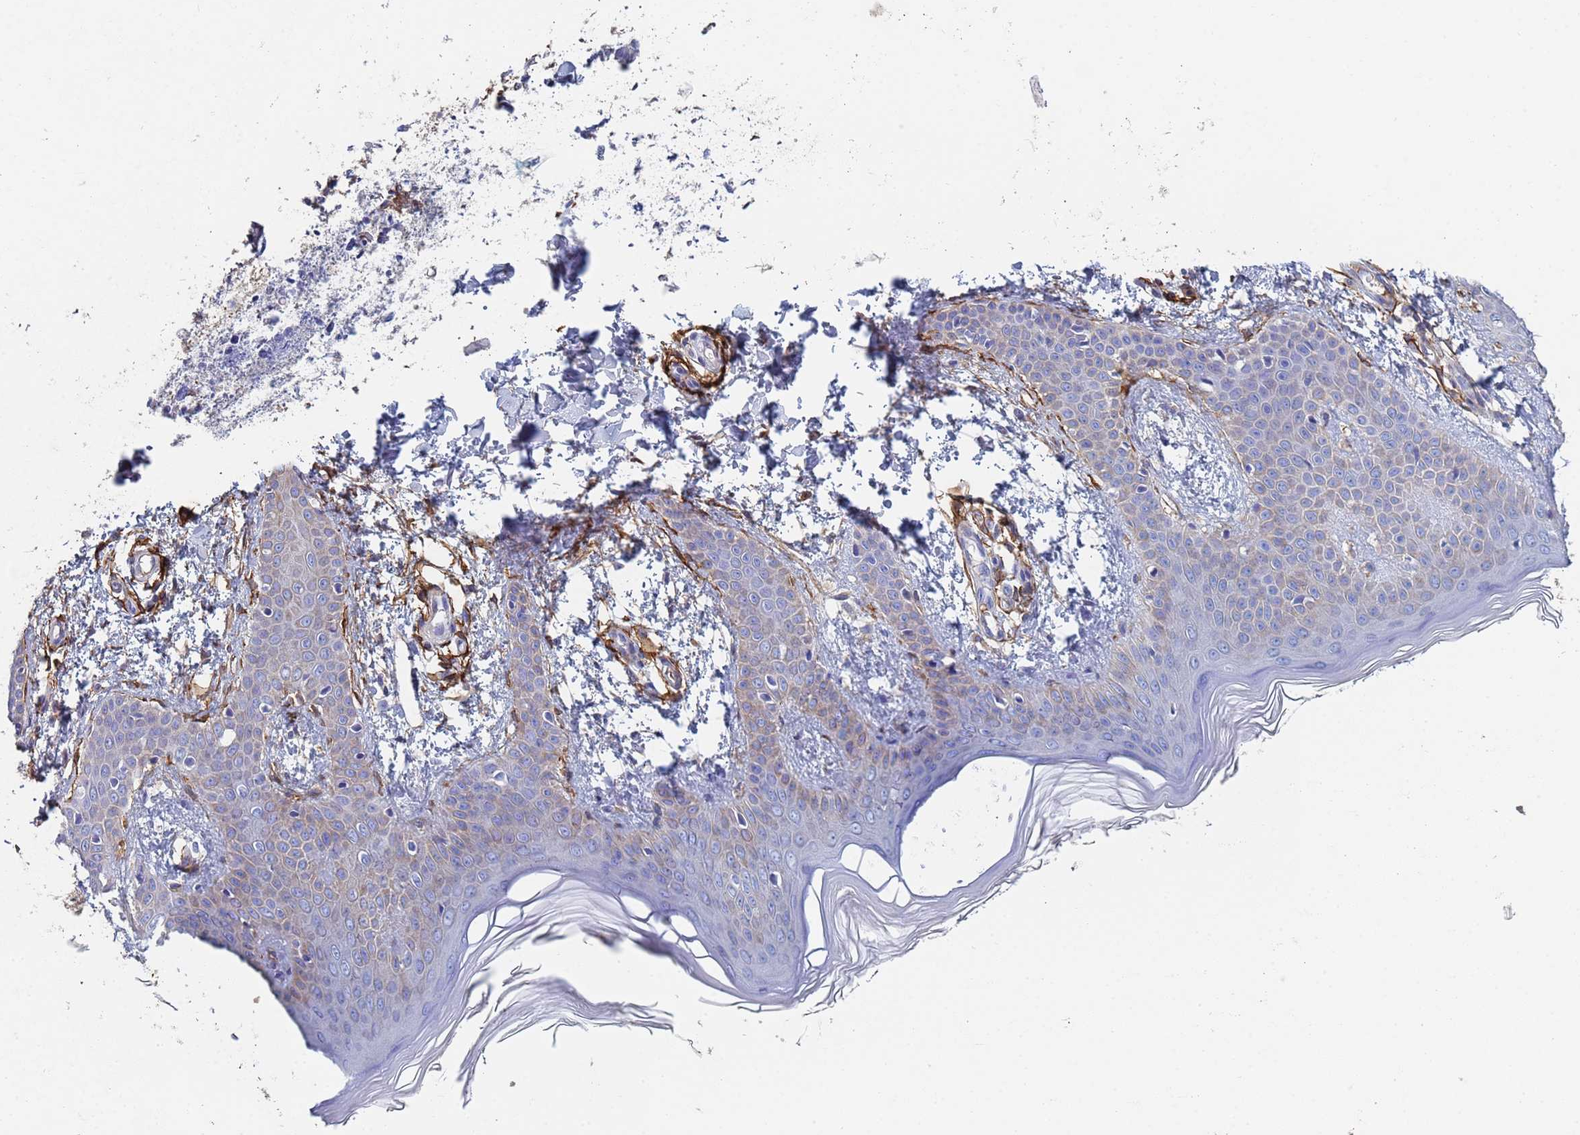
{"staining": {"intensity": "negative", "quantity": "none", "location": "none"}, "tissue": "skin", "cell_type": "Fibroblasts", "image_type": "normal", "snomed": [{"axis": "morphology", "description": "Normal tissue, NOS"}, {"axis": "topography", "description": "Skin"}], "caption": "Immunohistochemistry (IHC) of normal human skin reveals no expression in fibroblasts.", "gene": "ABCA8", "patient": {"sex": "male", "age": 36}}